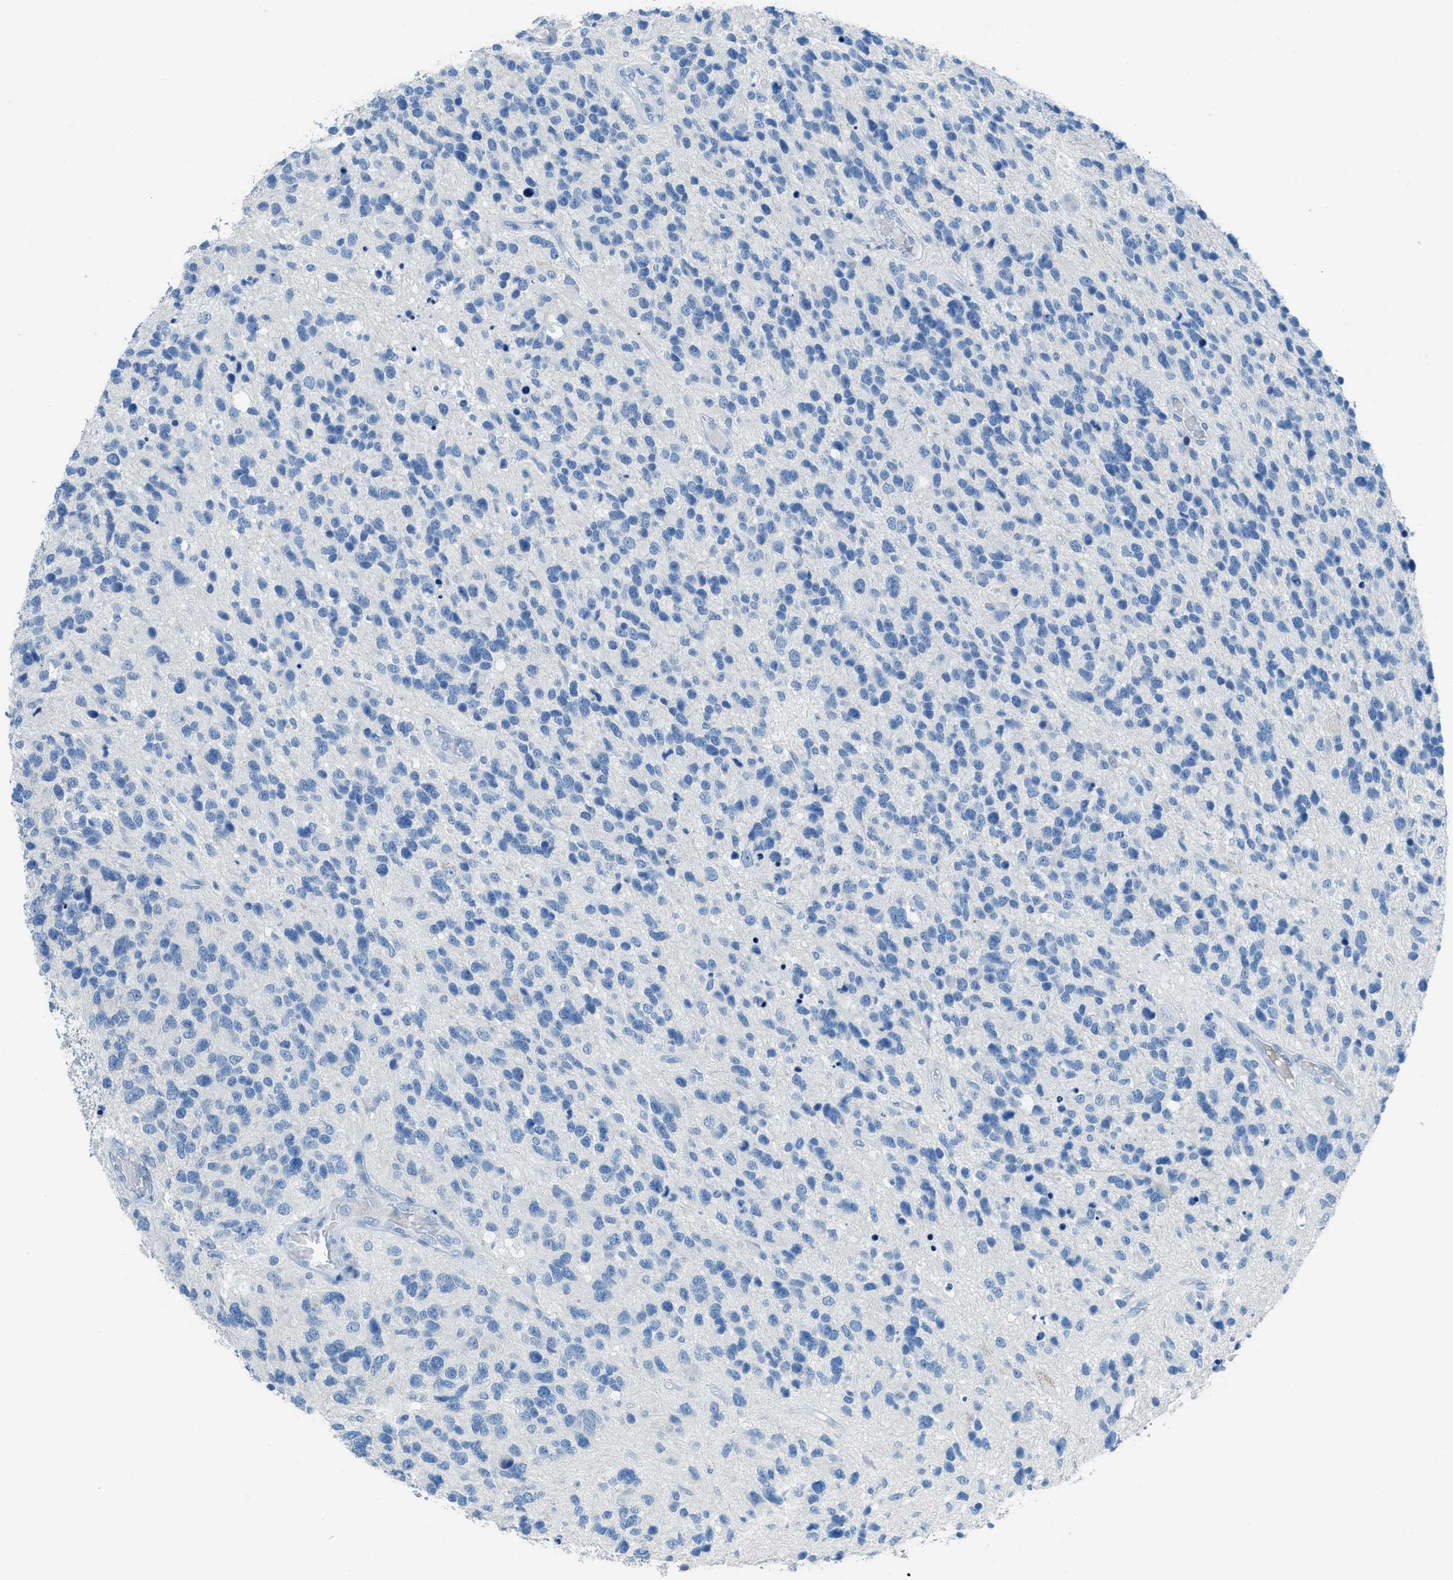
{"staining": {"intensity": "negative", "quantity": "none", "location": "none"}, "tissue": "glioma", "cell_type": "Tumor cells", "image_type": "cancer", "snomed": [{"axis": "morphology", "description": "Glioma, malignant, High grade"}, {"axis": "topography", "description": "Brain"}], "caption": "Immunohistochemical staining of malignant glioma (high-grade) exhibits no significant expression in tumor cells.", "gene": "ACAN", "patient": {"sex": "female", "age": 58}}